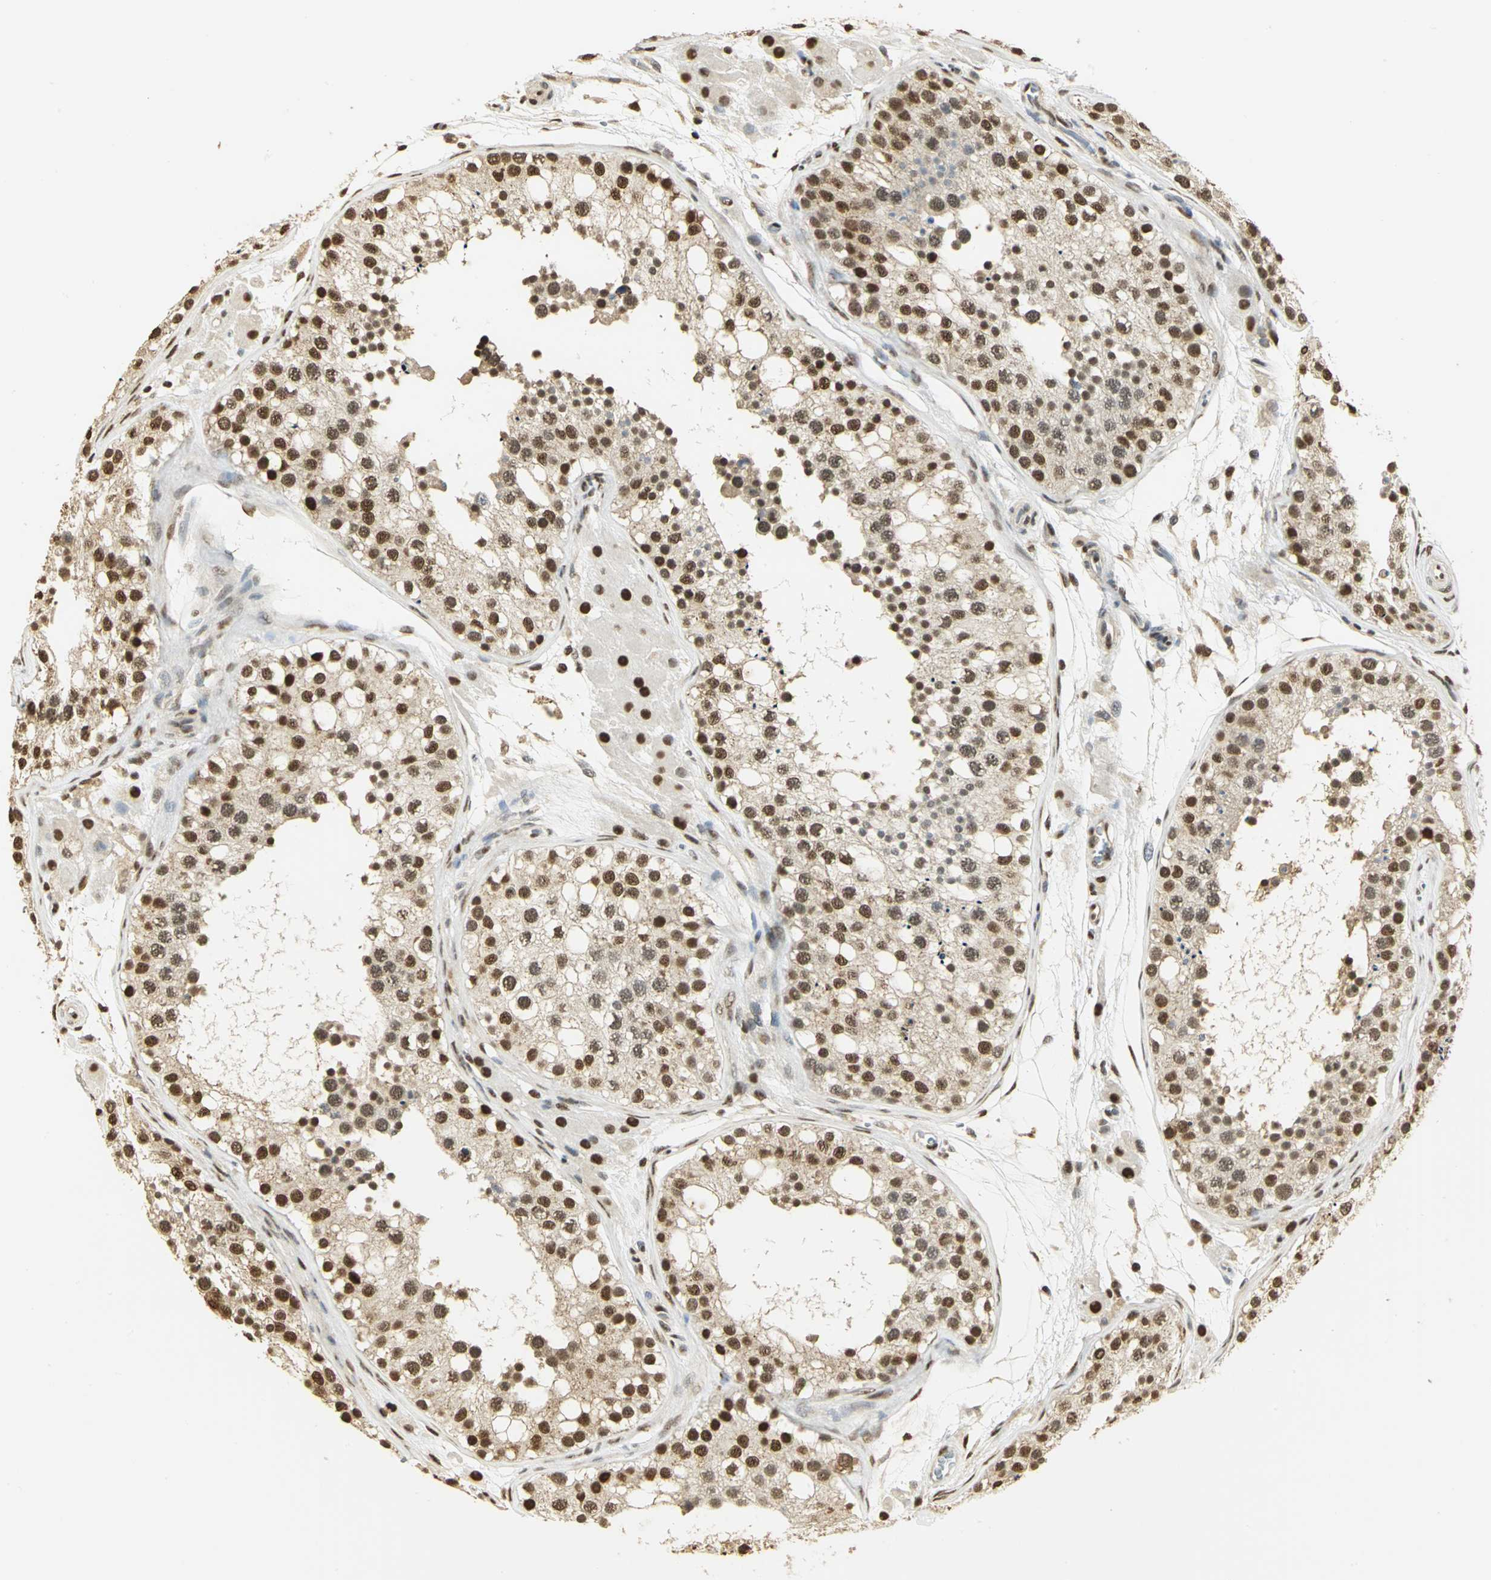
{"staining": {"intensity": "strong", "quantity": ">75%", "location": "cytoplasmic/membranous,nuclear"}, "tissue": "testis", "cell_type": "Cells in seminiferous ducts", "image_type": "normal", "snomed": [{"axis": "morphology", "description": "Normal tissue, NOS"}, {"axis": "topography", "description": "Testis"}], "caption": "This image reveals immunohistochemistry staining of normal human testis, with high strong cytoplasmic/membranous,nuclear expression in approximately >75% of cells in seminiferous ducts.", "gene": "SET", "patient": {"sex": "male", "age": 26}}